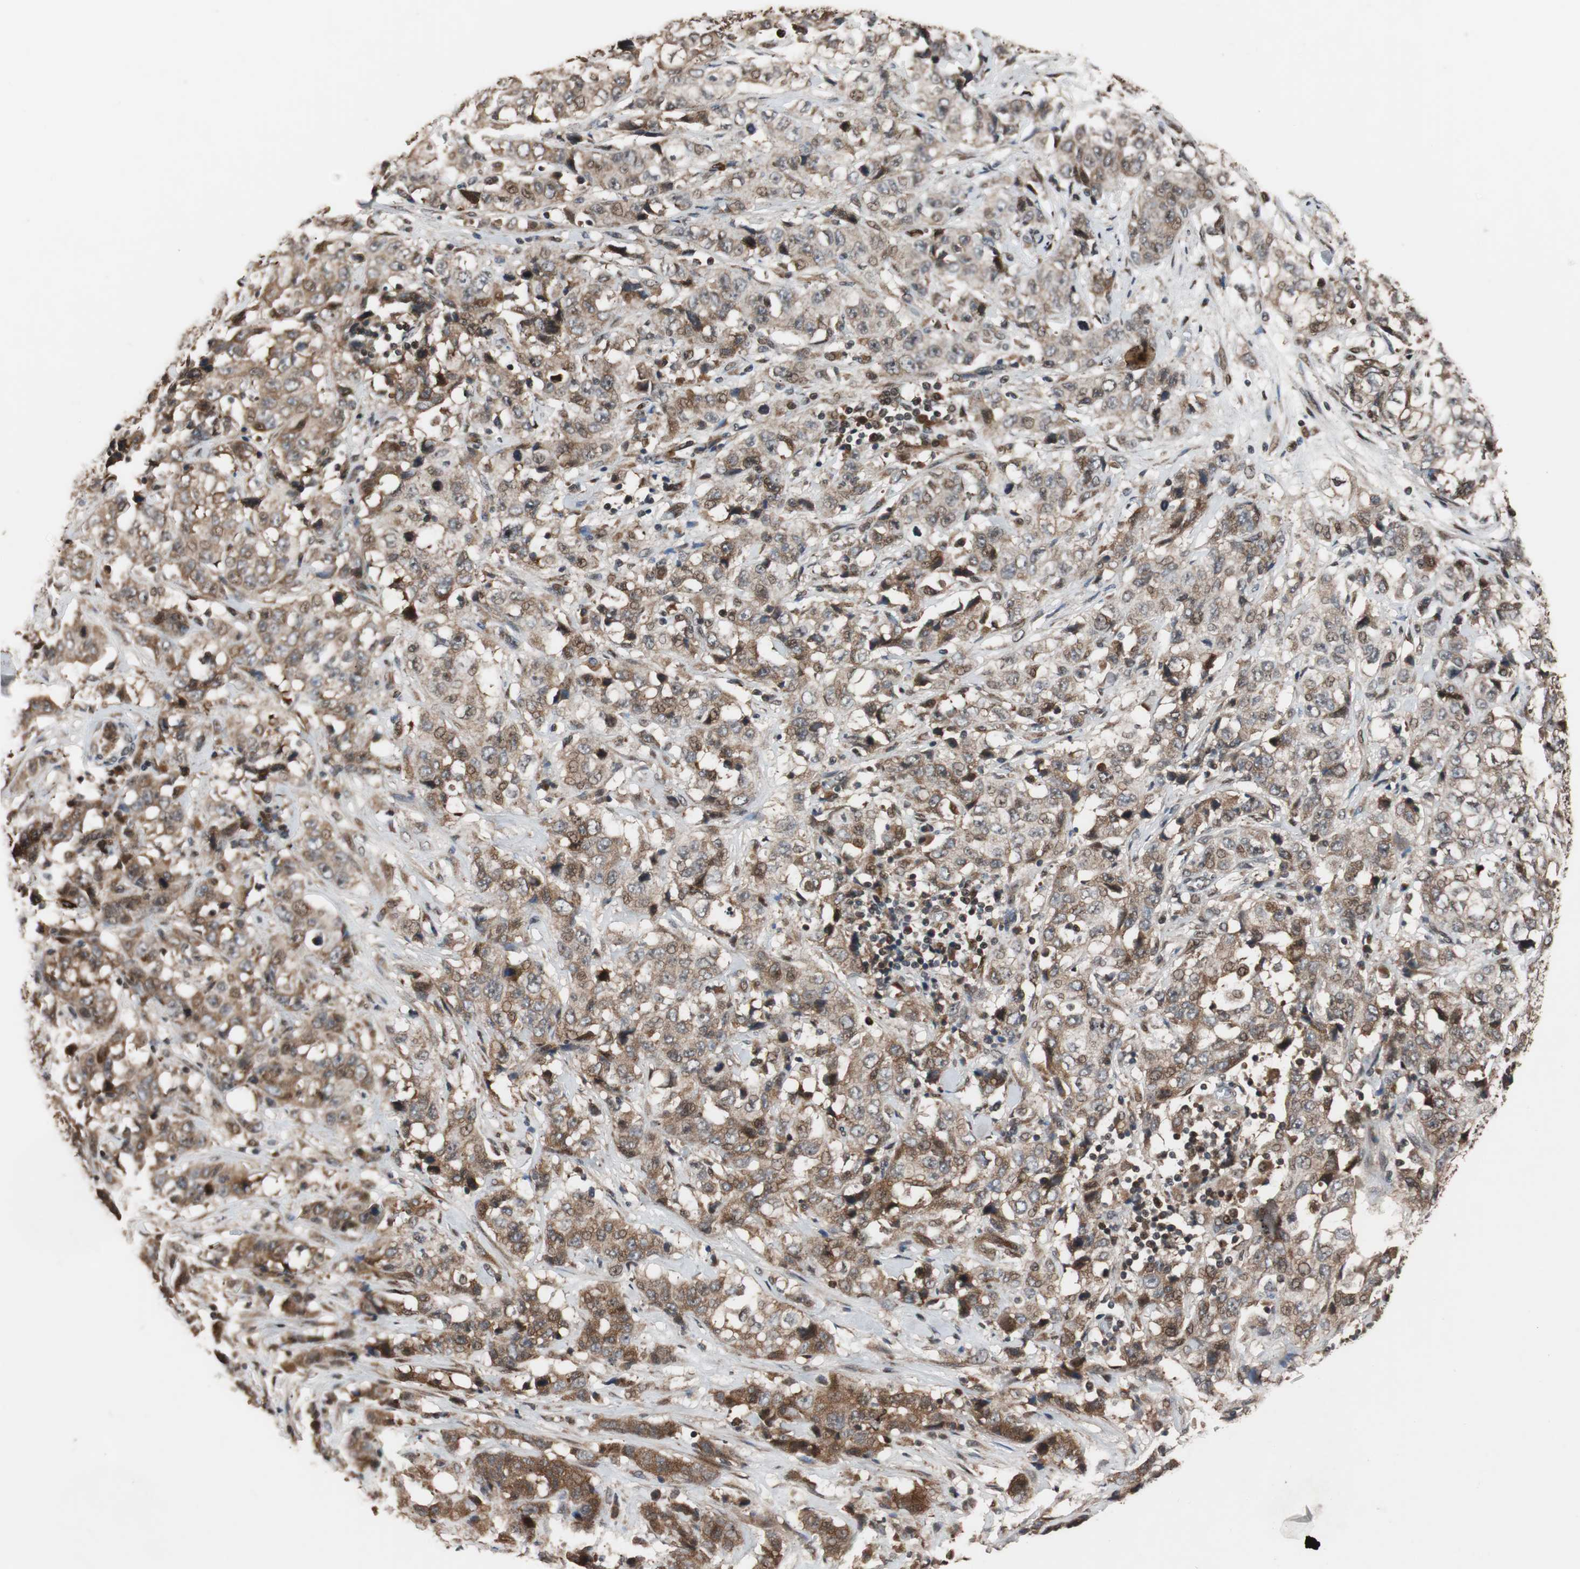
{"staining": {"intensity": "moderate", "quantity": ">75%", "location": "cytoplasmic/membranous,nuclear"}, "tissue": "stomach cancer", "cell_type": "Tumor cells", "image_type": "cancer", "snomed": [{"axis": "morphology", "description": "Adenocarcinoma, NOS"}, {"axis": "topography", "description": "Stomach"}], "caption": "Stomach adenocarcinoma tissue exhibits moderate cytoplasmic/membranous and nuclear positivity in approximately >75% of tumor cells", "gene": "USP31", "patient": {"sex": "male", "age": 48}}